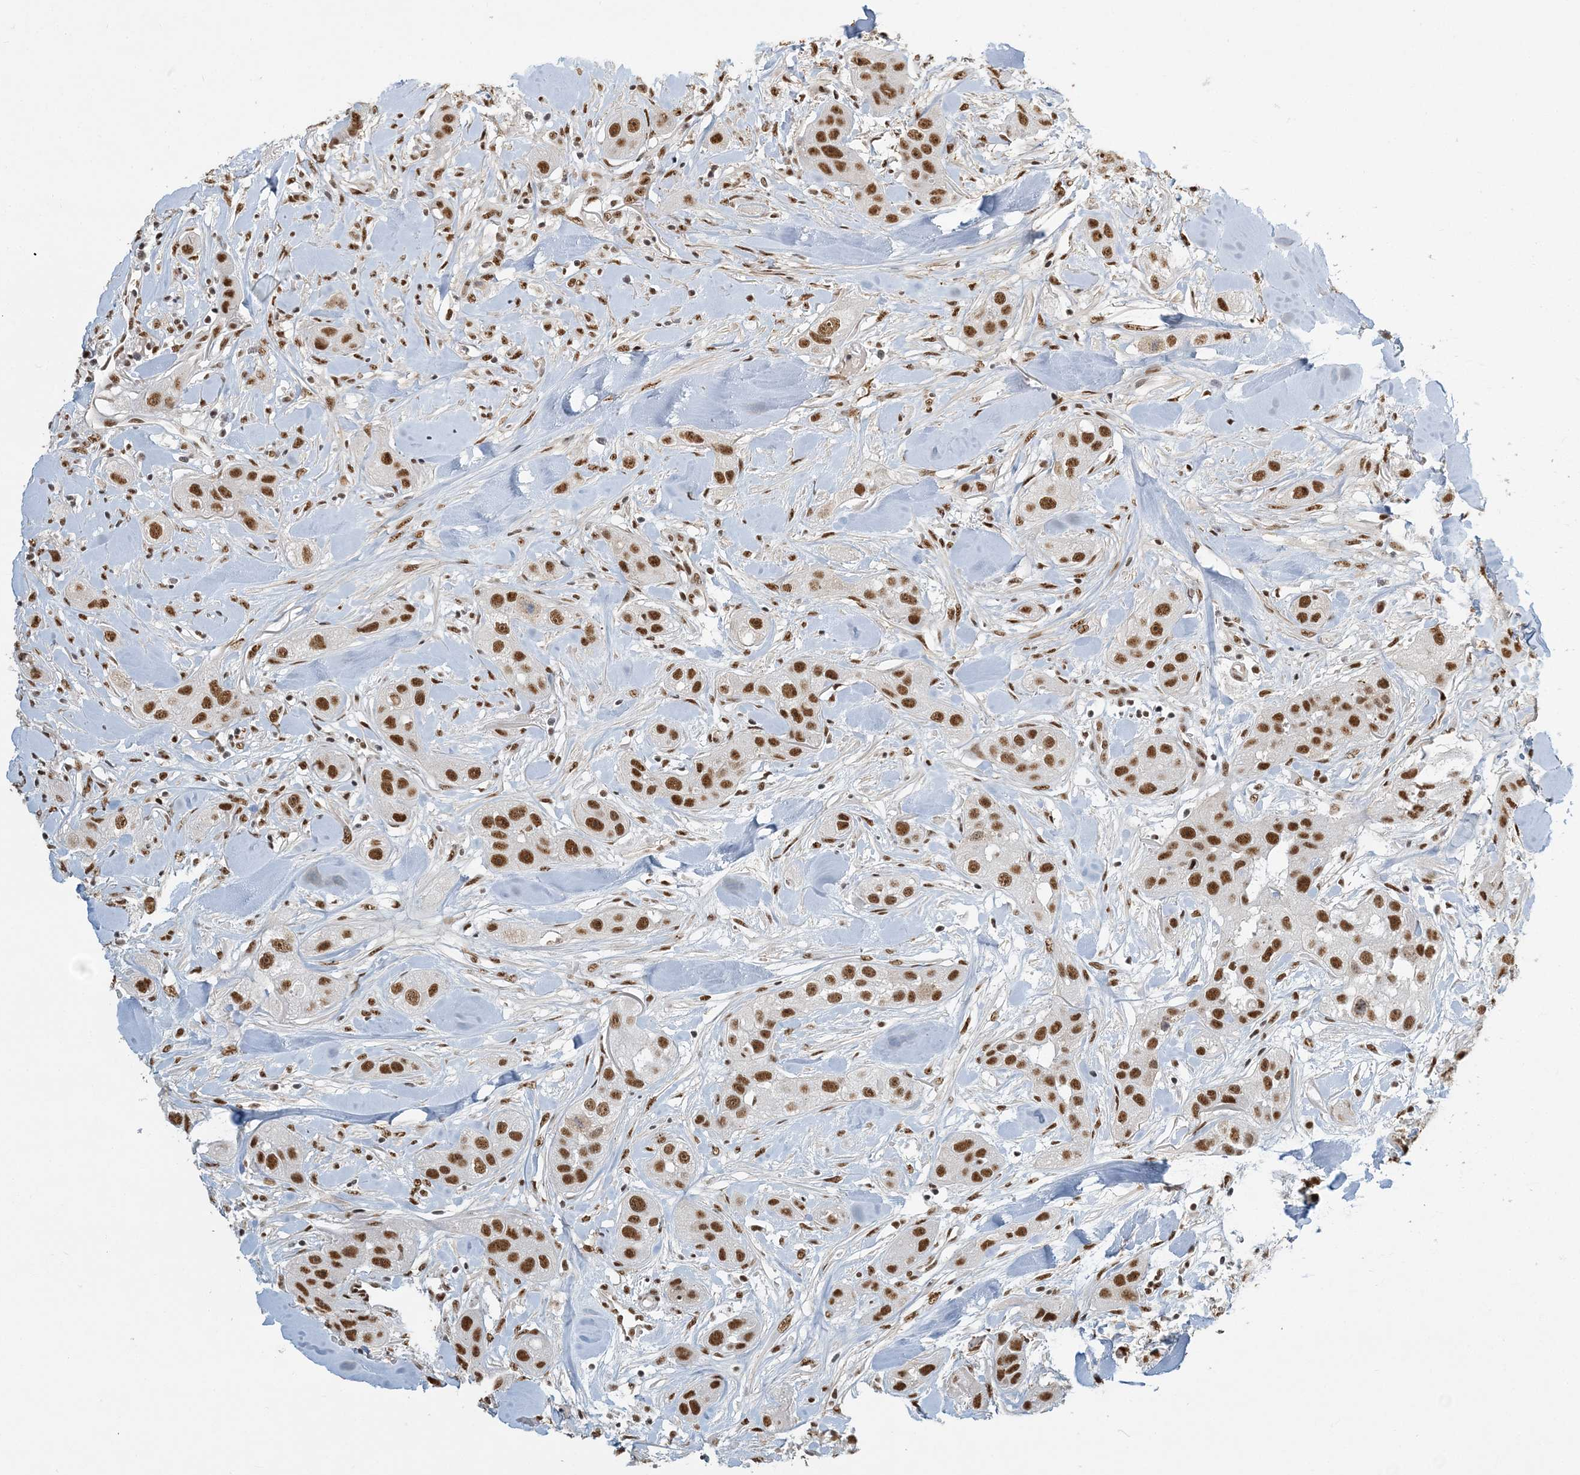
{"staining": {"intensity": "strong", "quantity": ">75%", "location": "nuclear"}, "tissue": "head and neck cancer", "cell_type": "Tumor cells", "image_type": "cancer", "snomed": [{"axis": "morphology", "description": "Normal tissue, NOS"}, {"axis": "morphology", "description": "Squamous cell carcinoma, NOS"}, {"axis": "topography", "description": "Skeletal muscle"}, {"axis": "topography", "description": "Head-Neck"}], "caption": "IHC (DAB) staining of human head and neck cancer (squamous cell carcinoma) shows strong nuclear protein staining in approximately >75% of tumor cells. The staining was performed using DAB (3,3'-diaminobenzidine), with brown indicating positive protein expression. Nuclei are stained blue with hematoxylin.", "gene": "PLRG1", "patient": {"sex": "male", "age": 51}}